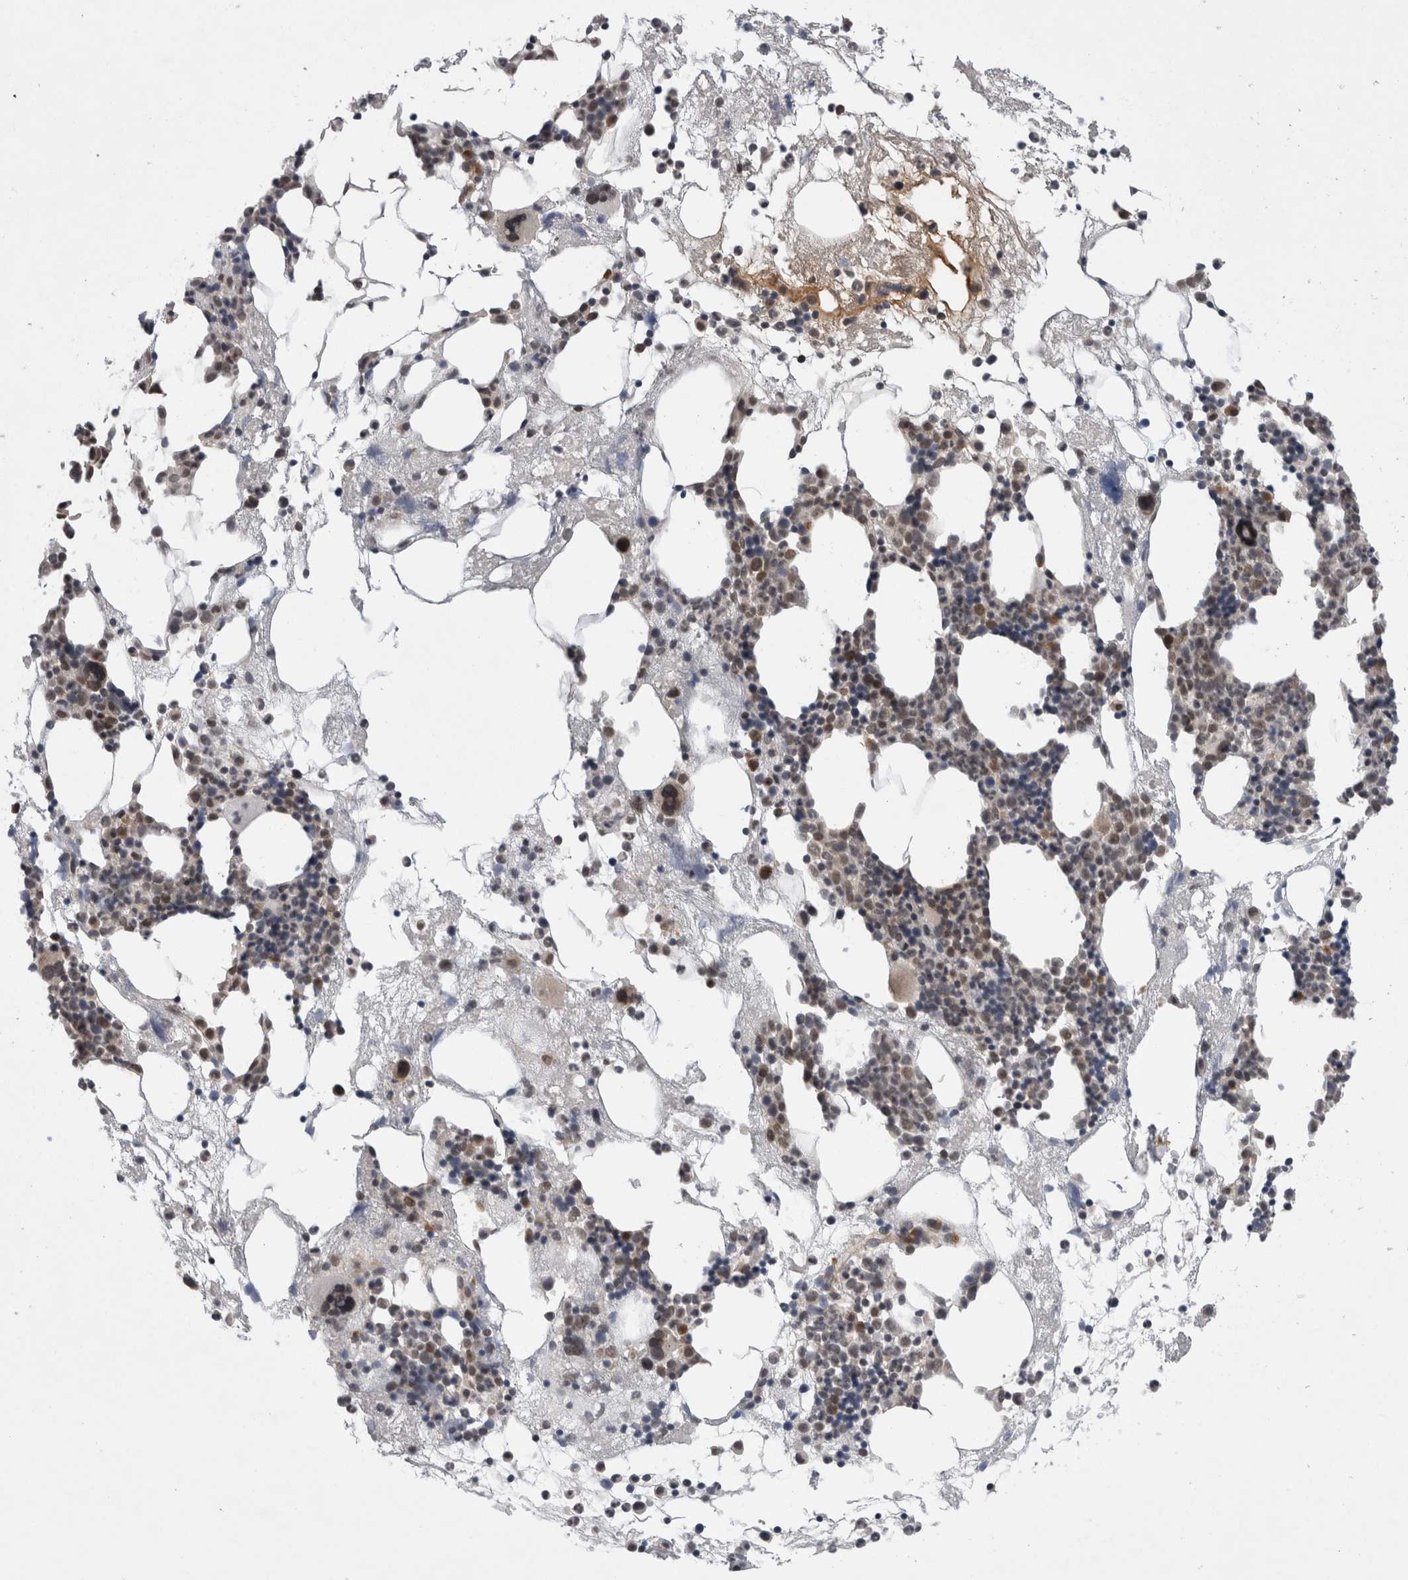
{"staining": {"intensity": "weak", "quantity": ">75%", "location": "nuclear"}, "tissue": "bone marrow", "cell_type": "Hematopoietic cells", "image_type": "normal", "snomed": [{"axis": "morphology", "description": "Normal tissue, NOS"}, {"axis": "morphology", "description": "Inflammation, NOS"}, {"axis": "topography", "description": "Bone marrow"}], "caption": "A histopathology image of human bone marrow stained for a protein demonstrates weak nuclear brown staining in hematopoietic cells.", "gene": "ZNF341", "patient": {"sex": "female", "age": 81}}